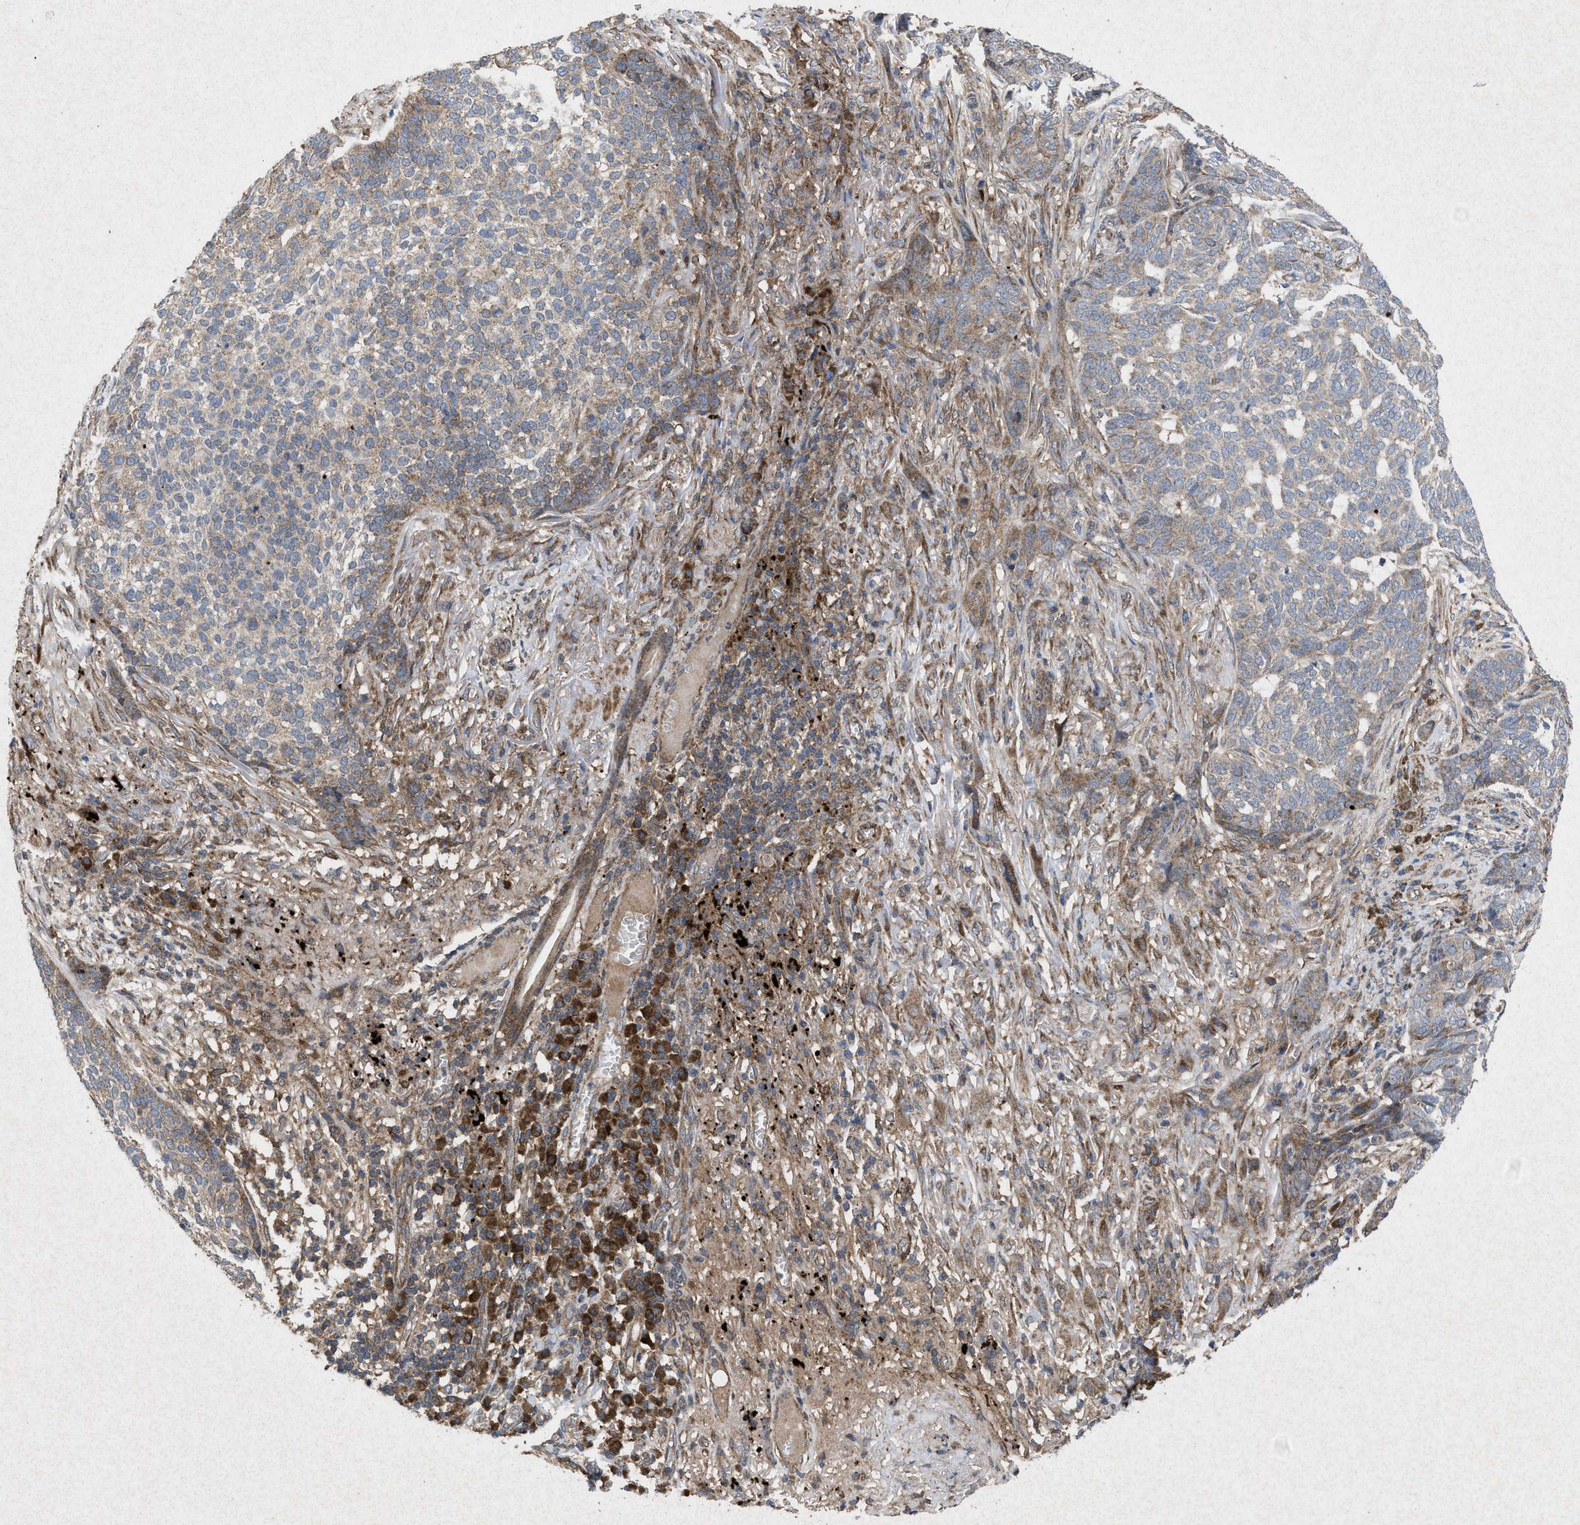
{"staining": {"intensity": "weak", "quantity": "25%-75%", "location": "cytoplasmic/membranous"}, "tissue": "skin cancer", "cell_type": "Tumor cells", "image_type": "cancer", "snomed": [{"axis": "morphology", "description": "Basal cell carcinoma"}, {"axis": "topography", "description": "Skin"}], "caption": "Protein expression analysis of basal cell carcinoma (skin) demonstrates weak cytoplasmic/membranous staining in approximately 25%-75% of tumor cells. (IHC, brightfield microscopy, high magnification).", "gene": "MSI2", "patient": {"sex": "male", "age": 85}}